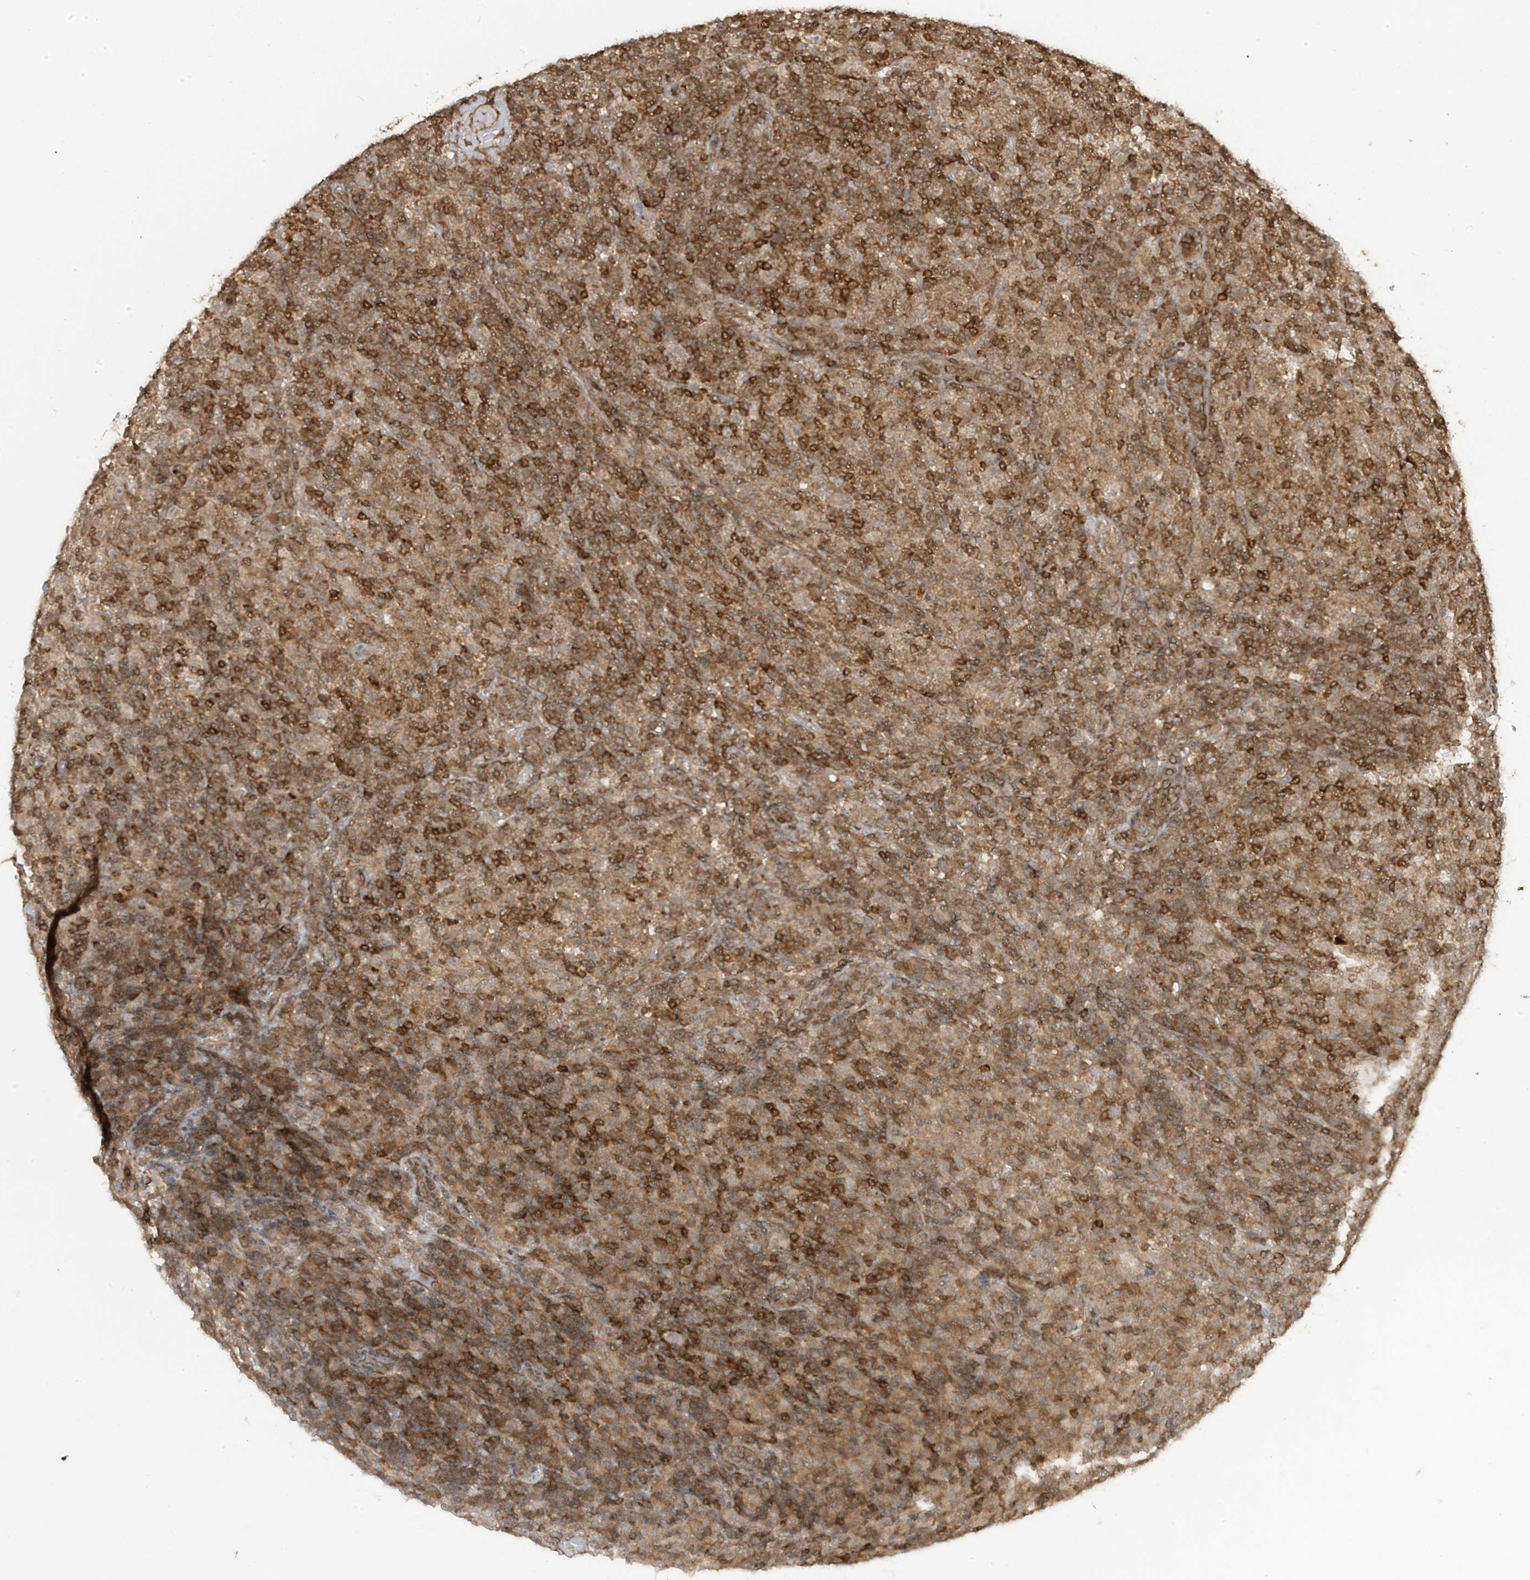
{"staining": {"intensity": "weak", "quantity": "<25%", "location": "cytoplasmic/membranous"}, "tissue": "lymphoma", "cell_type": "Tumor cells", "image_type": "cancer", "snomed": [{"axis": "morphology", "description": "Hodgkin's disease, NOS"}, {"axis": "topography", "description": "Lymph node"}], "caption": "Immunohistochemistry (IHC) of human lymphoma shows no staining in tumor cells.", "gene": "ASAP1", "patient": {"sex": "male", "age": 70}}